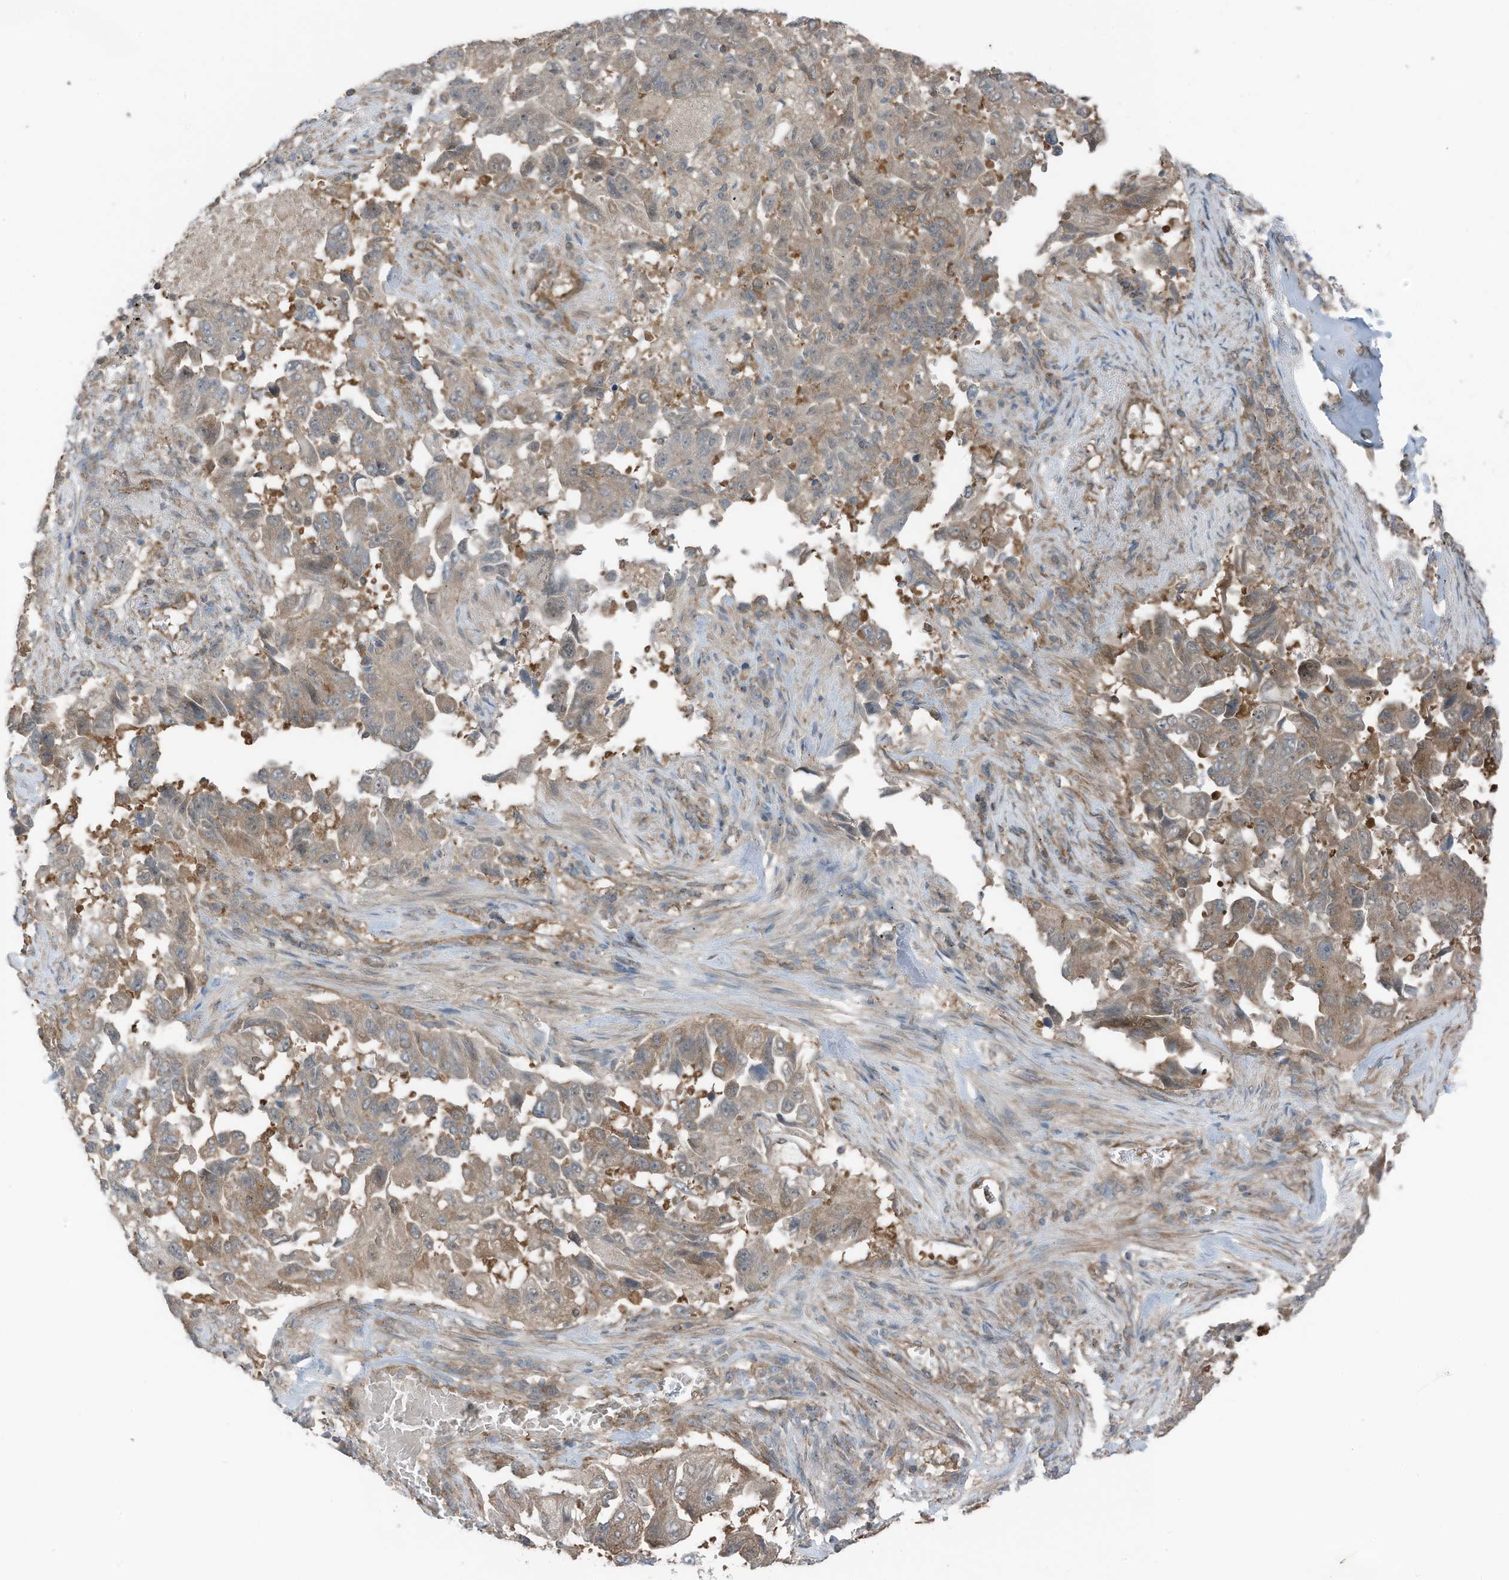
{"staining": {"intensity": "weak", "quantity": "25%-75%", "location": "cytoplasmic/membranous"}, "tissue": "lung cancer", "cell_type": "Tumor cells", "image_type": "cancer", "snomed": [{"axis": "morphology", "description": "Adenocarcinoma, NOS"}, {"axis": "topography", "description": "Lung"}], "caption": "Immunohistochemistry (DAB) staining of human lung cancer demonstrates weak cytoplasmic/membranous protein positivity in about 25%-75% of tumor cells.", "gene": "TXNDC9", "patient": {"sex": "female", "age": 51}}